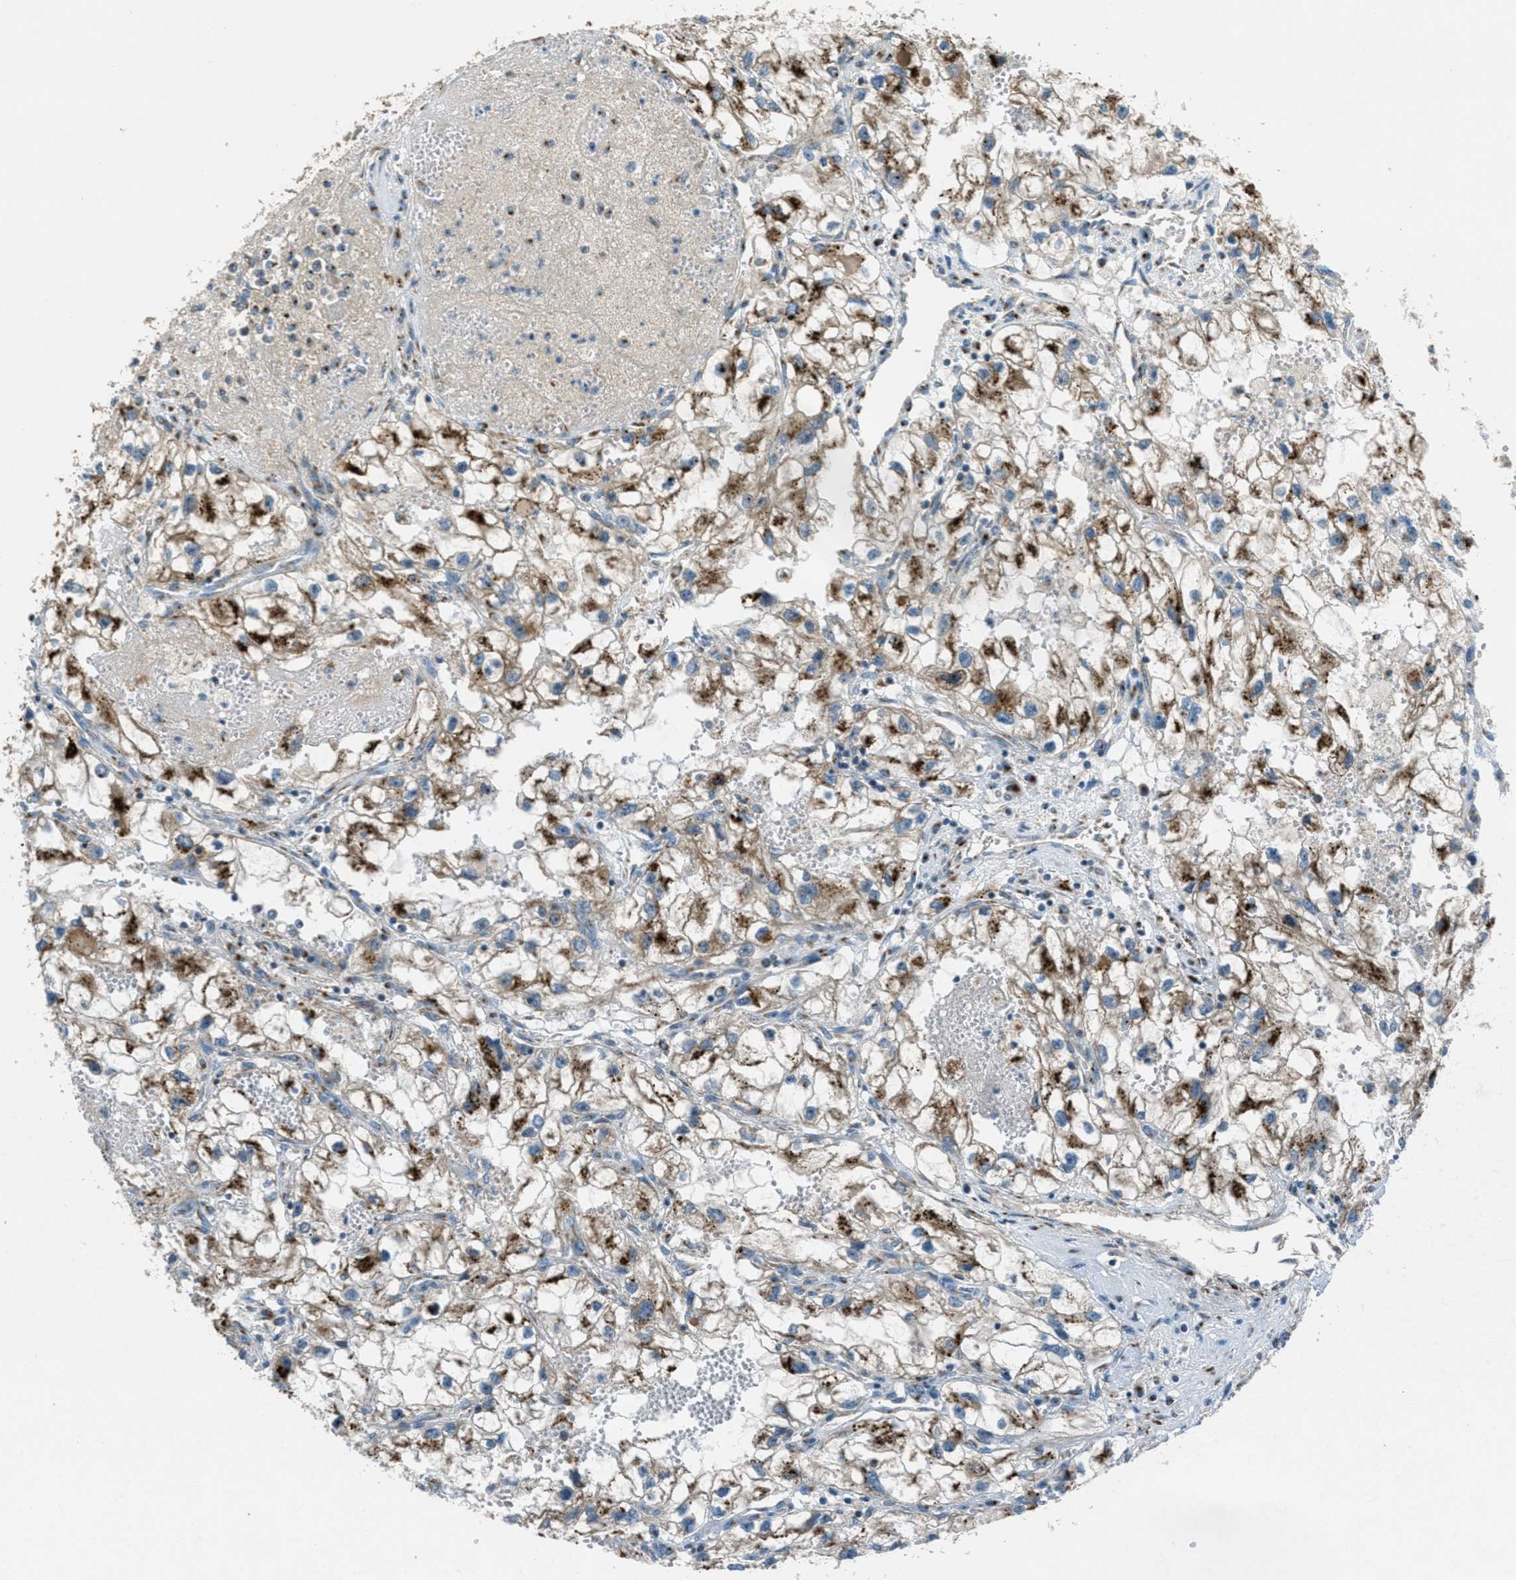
{"staining": {"intensity": "strong", "quantity": ">75%", "location": "cytoplasmic/membranous"}, "tissue": "renal cancer", "cell_type": "Tumor cells", "image_type": "cancer", "snomed": [{"axis": "morphology", "description": "Adenocarcinoma, NOS"}, {"axis": "topography", "description": "Kidney"}], "caption": "Human renal cancer stained for a protein (brown) demonstrates strong cytoplasmic/membranous positive expression in approximately >75% of tumor cells.", "gene": "BCKDK", "patient": {"sex": "female", "age": 70}}